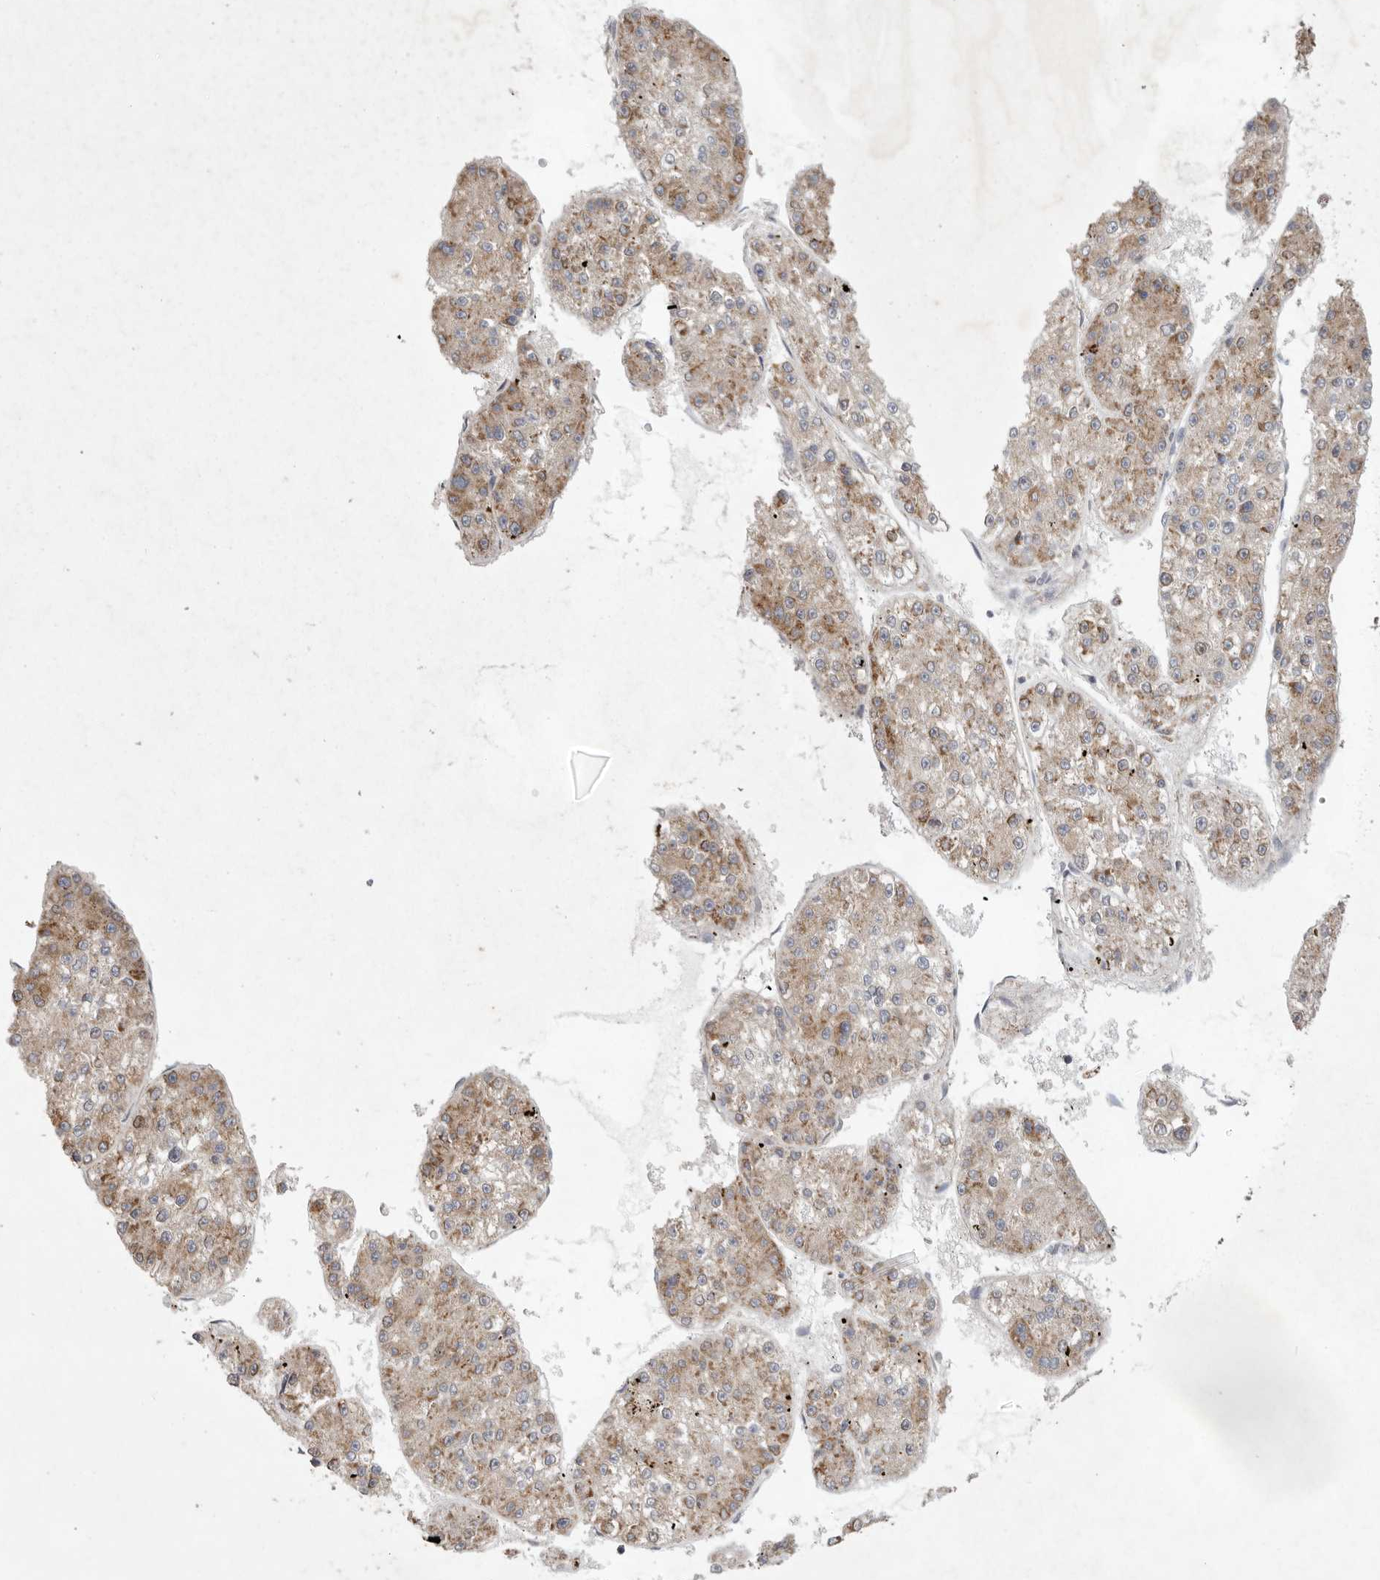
{"staining": {"intensity": "moderate", "quantity": ">75%", "location": "cytoplasmic/membranous"}, "tissue": "liver cancer", "cell_type": "Tumor cells", "image_type": "cancer", "snomed": [{"axis": "morphology", "description": "Carcinoma, Hepatocellular, NOS"}, {"axis": "topography", "description": "Liver"}], "caption": "Human hepatocellular carcinoma (liver) stained with a protein marker displays moderate staining in tumor cells.", "gene": "MPZL1", "patient": {"sex": "female", "age": 73}}